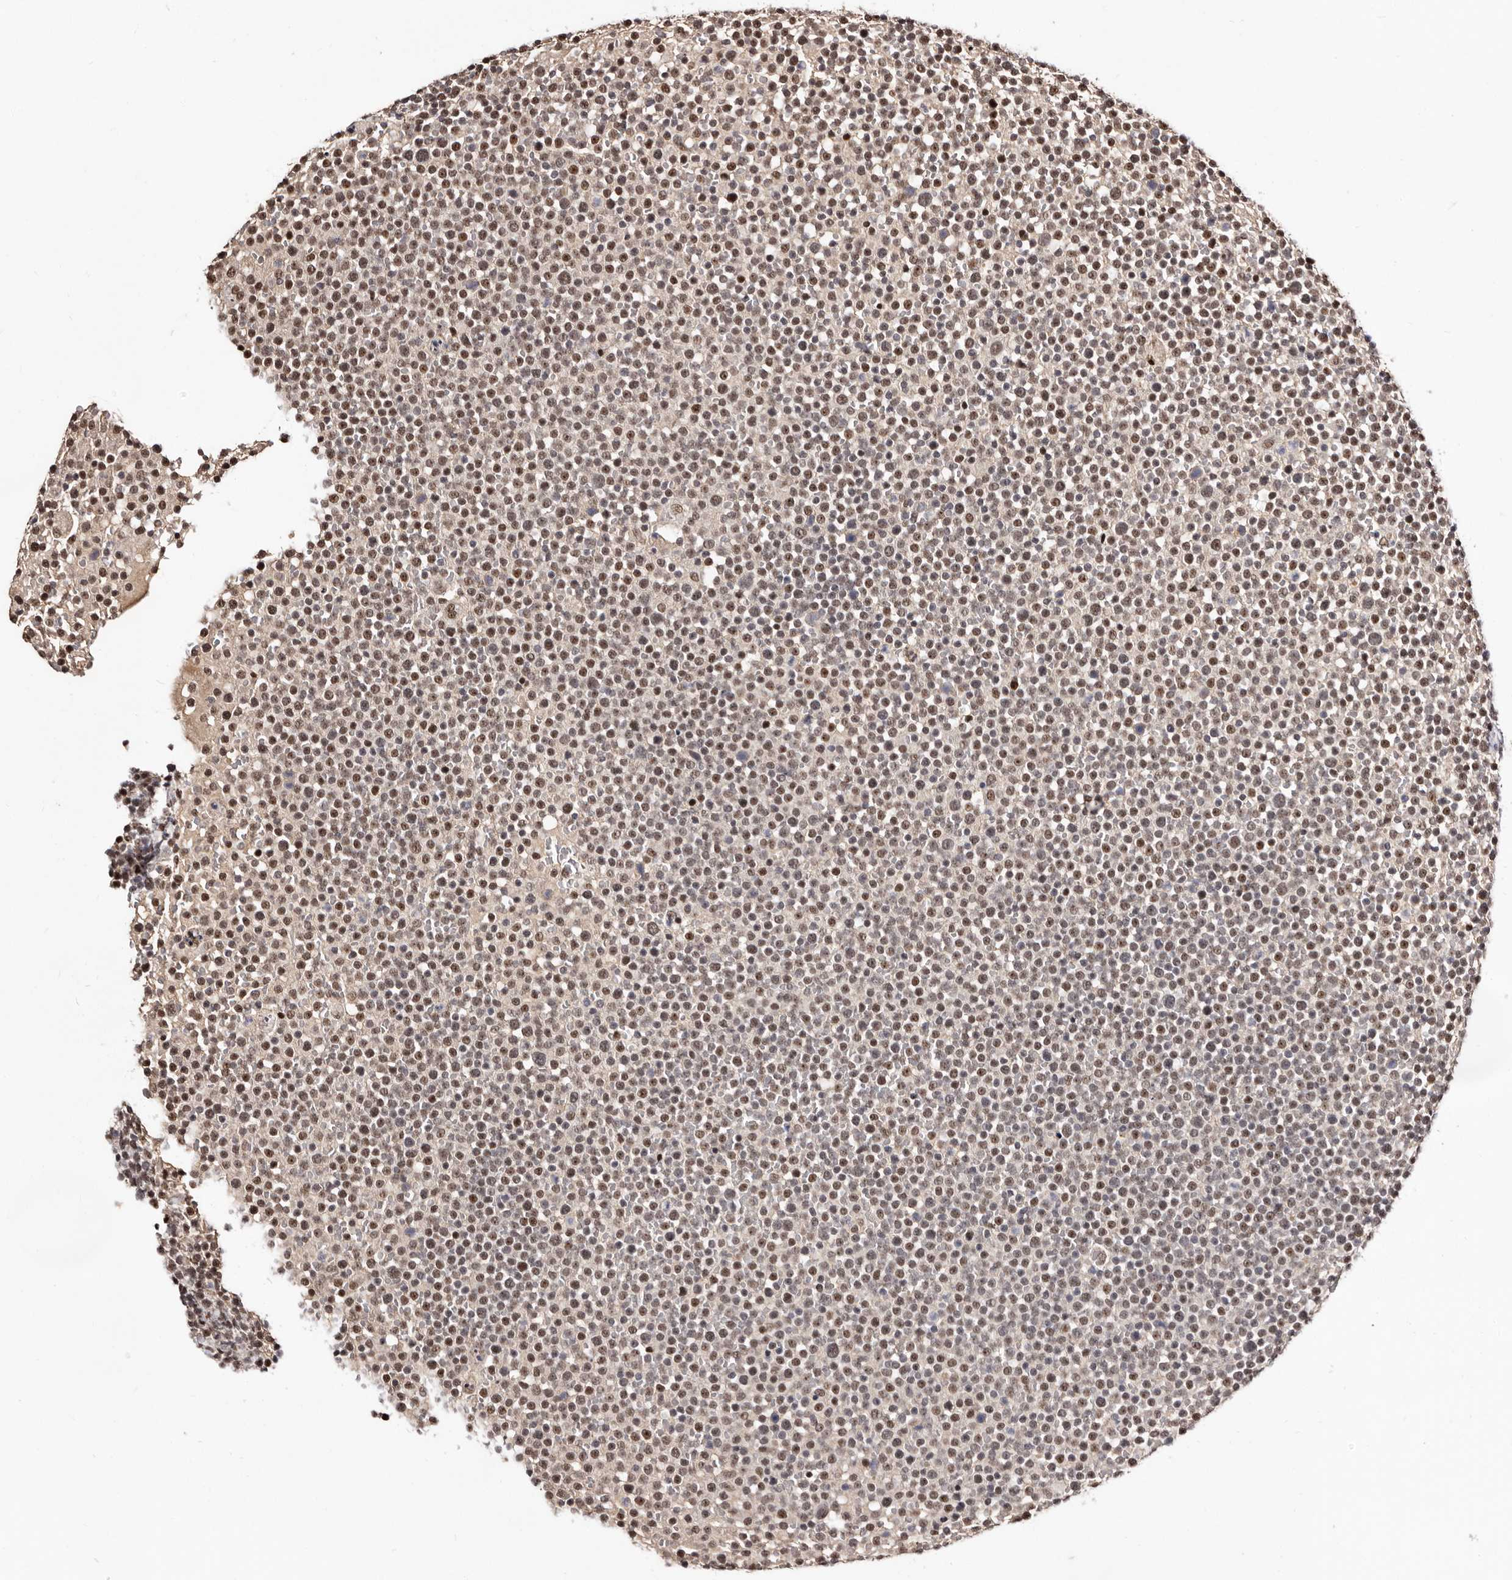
{"staining": {"intensity": "moderate", "quantity": ">75%", "location": "nuclear"}, "tissue": "lymphoma", "cell_type": "Tumor cells", "image_type": "cancer", "snomed": [{"axis": "morphology", "description": "Malignant lymphoma, non-Hodgkin's type, High grade"}, {"axis": "topography", "description": "Lymph node"}], "caption": "High-grade malignant lymphoma, non-Hodgkin's type stained with DAB immunohistochemistry reveals medium levels of moderate nuclear staining in about >75% of tumor cells.", "gene": "ANAPC11", "patient": {"sex": "male", "age": 61}}